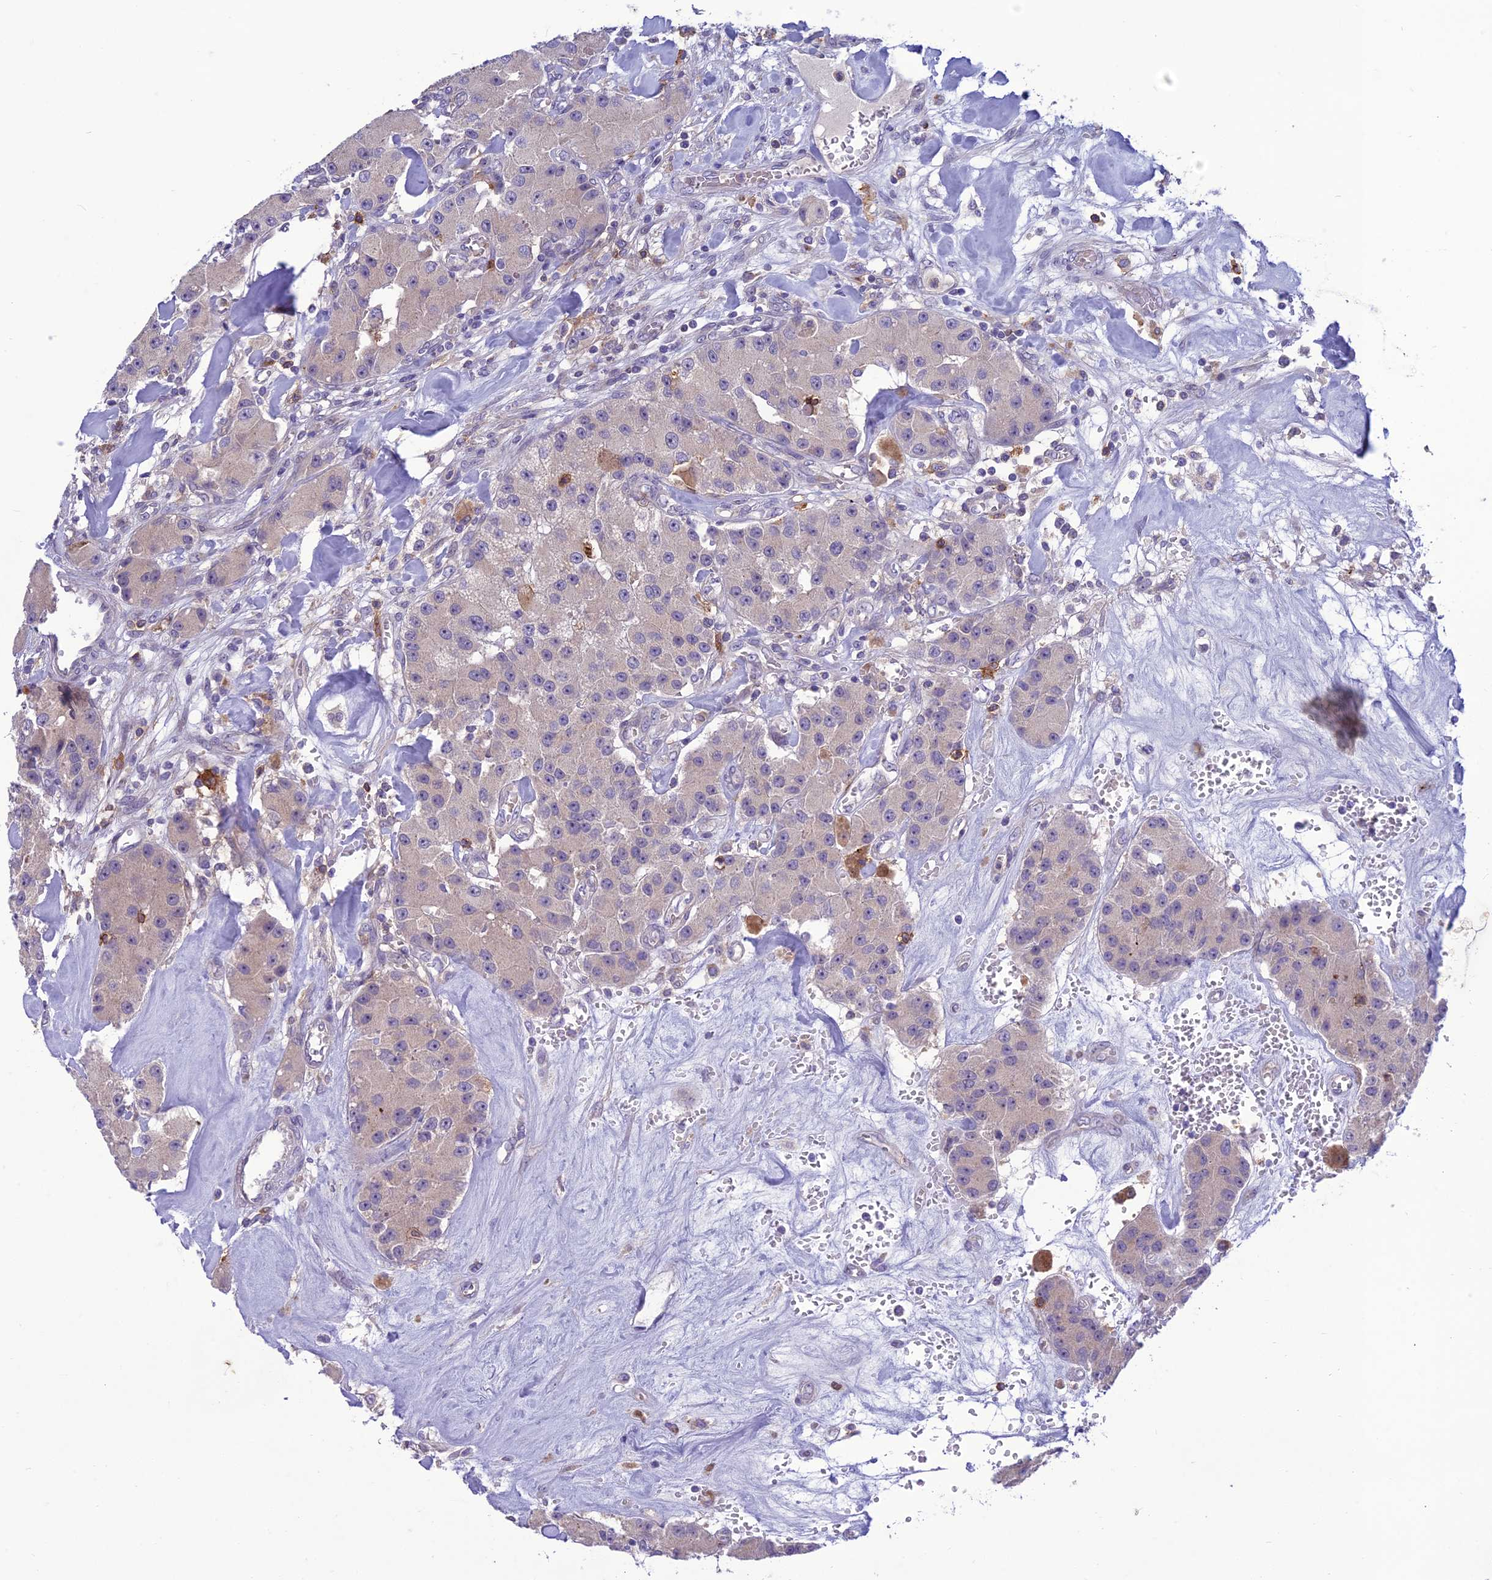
{"staining": {"intensity": "negative", "quantity": "none", "location": "none"}, "tissue": "carcinoid", "cell_type": "Tumor cells", "image_type": "cancer", "snomed": [{"axis": "morphology", "description": "Carcinoid, malignant, NOS"}, {"axis": "topography", "description": "Pancreas"}], "caption": "Tumor cells show no significant protein positivity in carcinoid (malignant). (Immunohistochemistry, brightfield microscopy, high magnification).", "gene": "ITGAE", "patient": {"sex": "male", "age": 41}}